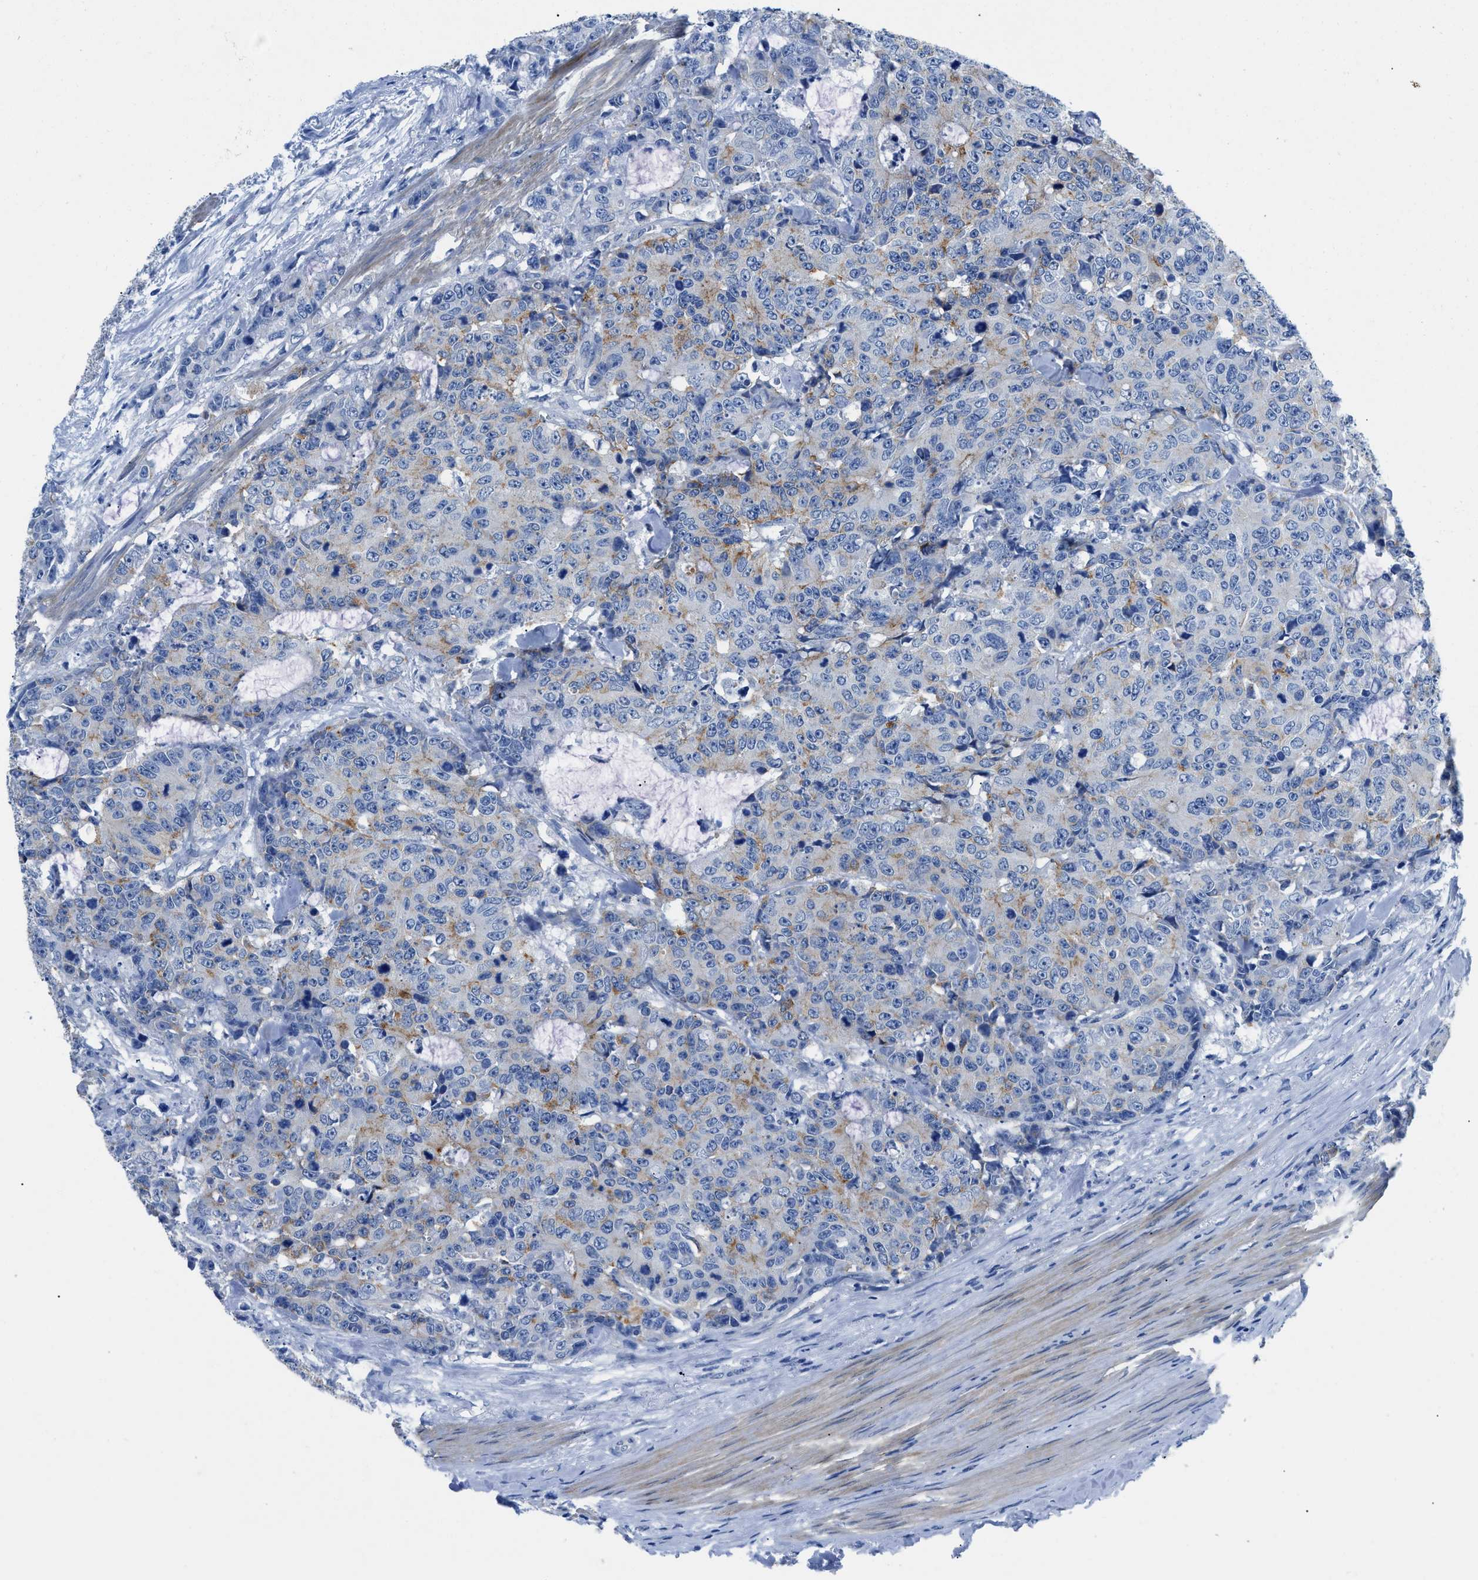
{"staining": {"intensity": "moderate", "quantity": "<25%", "location": "cytoplasmic/membranous"}, "tissue": "colorectal cancer", "cell_type": "Tumor cells", "image_type": "cancer", "snomed": [{"axis": "morphology", "description": "Adenocarcinoma, NOS"}, {"axis": "topography", "description": "Colon"}], "caption": "About <25% of tumor cells in colorectal adenocarcinoma exhibit moderate cytoplasmic/membranous protein positivity as visualized by brown immunohistochemical staining.", "gene": "SLC10A6", "patient": {"sex": "female", "age": 86}}